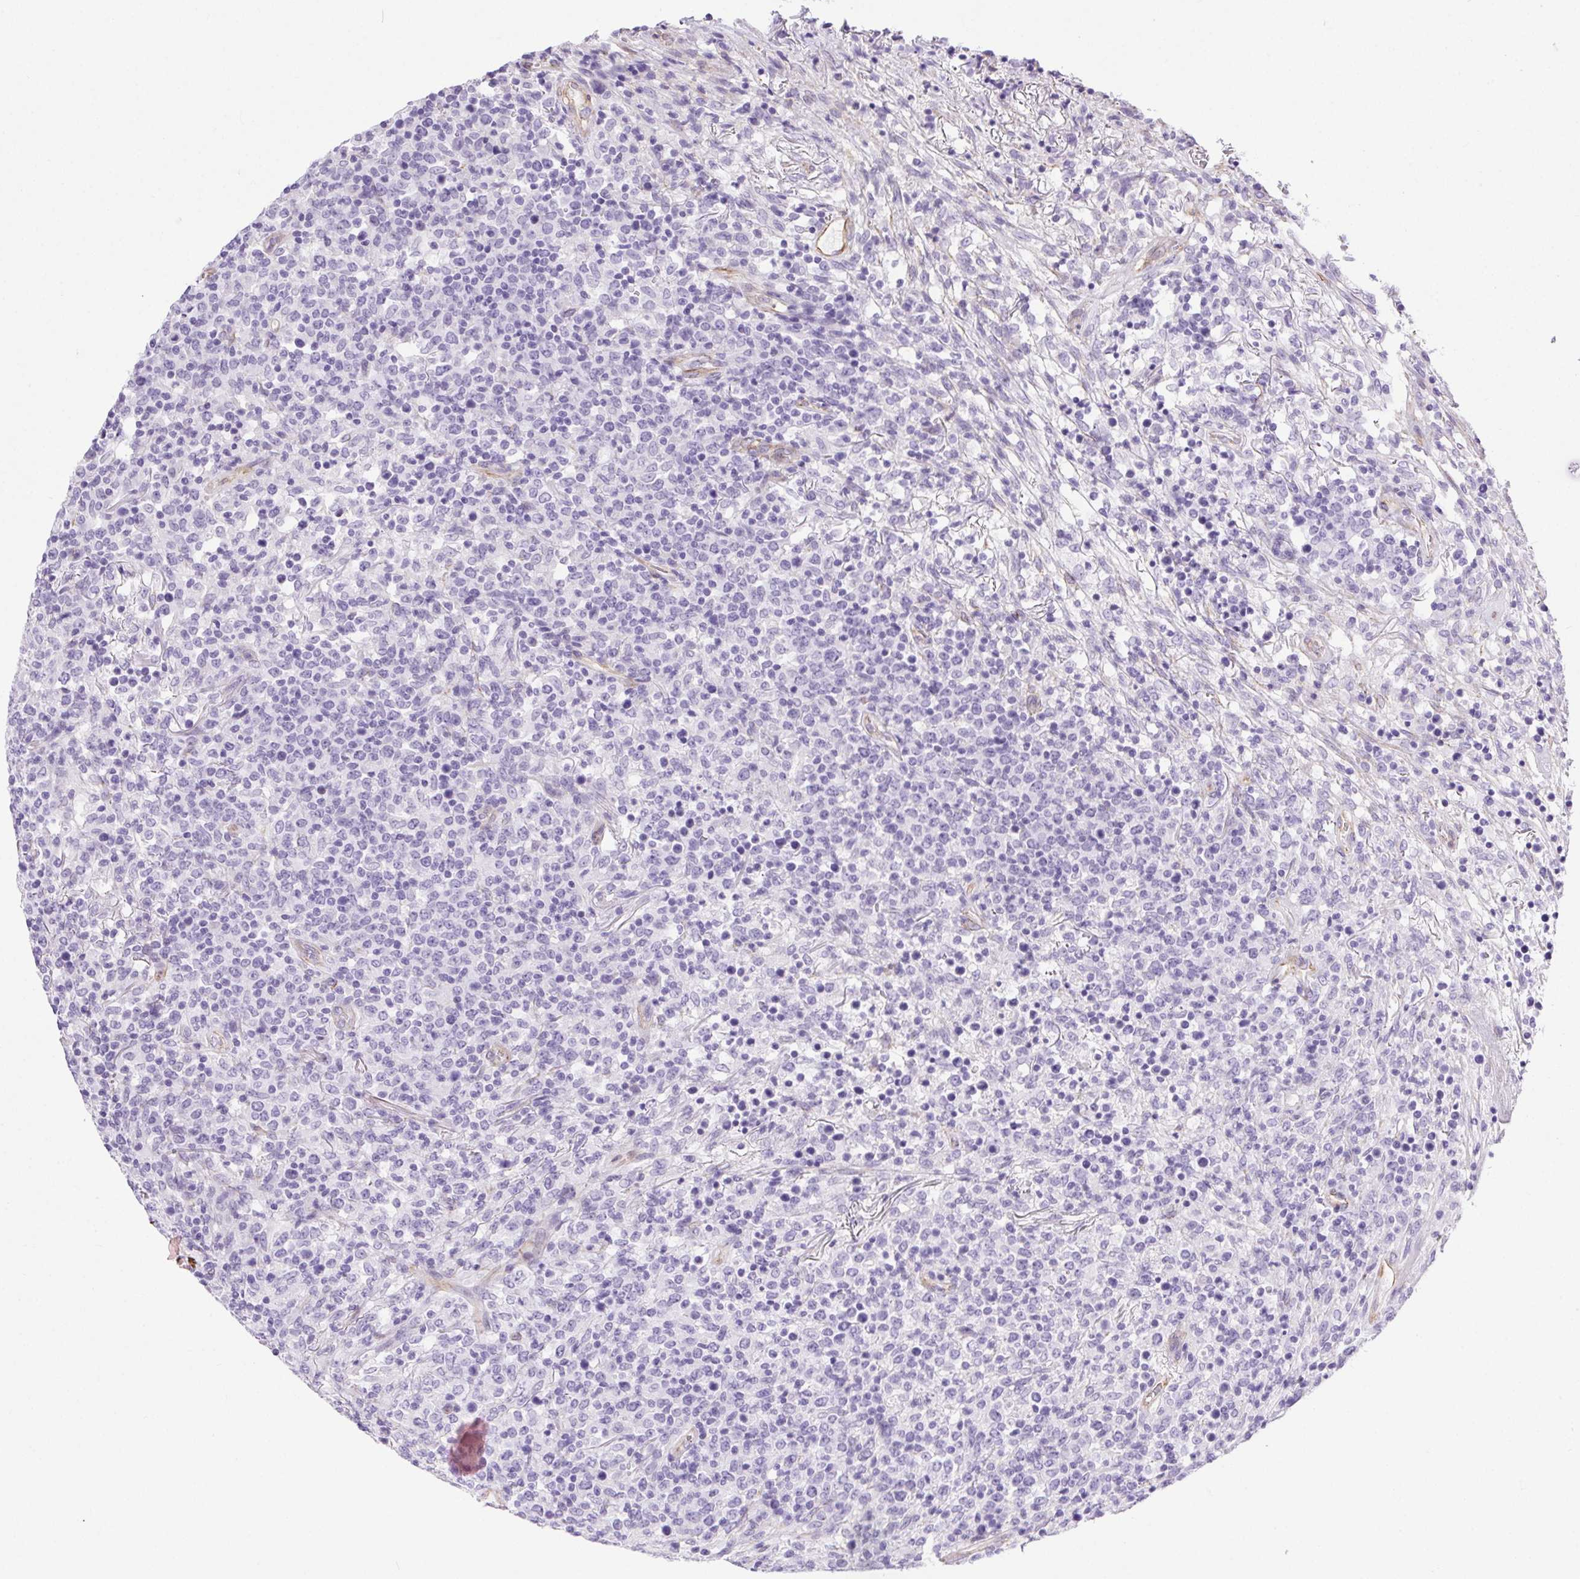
{"staining": {"intensity": "negative", "quantity": "none", "location": "none"}, "tissue": "lymphoma", "cell_type": "Tumor cells", "image_type": "cancer", "snomed": [{"axis": "morphology", "description": "Malignant lymphoma, non-Hodgkin's type, High grade"}, {"axis": "topography", "description": "Lung"}], "caption": "This micrograph is of high-grade malignant lymphoma, non-Hodgkin's type stained with immunohistochemistry to label a protein in brown with the nuclei are counter-stained blue. There is no staining in tumor cells. The staining is performed using DAB brown chromogen with nuclei counter-stained in using hematoxylin.", "gene": "SHCBP1L", "patient": {"sex": "male", "age": 79}}